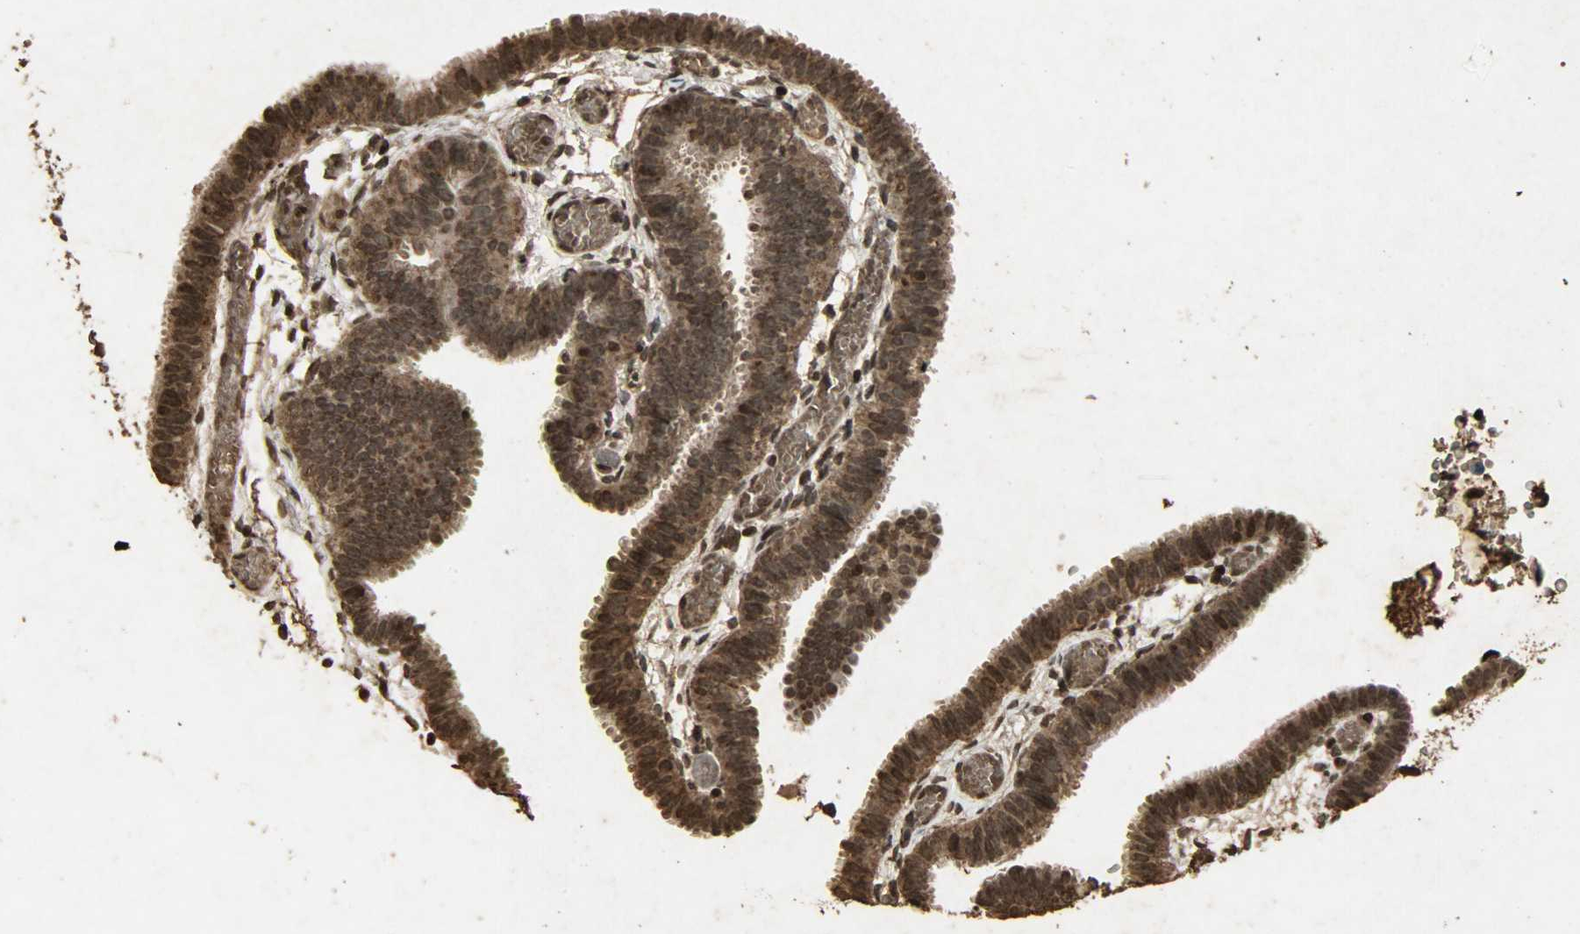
{"staining": {"intensity": "strong", "quantity": ">75%", "location": "cytoplasmic/membranous,nuclear"}, "tissue": "fallopian tube", "cell_type": "Glandular cells", "image_type": "normal", "snomed": [{"axis": "morphology", "description": "Normal tissue, NOS"}, {"axis": "topography", "description": "Fallopian tube"}], "caption": "Immunohistochemistry (IHC) (DAB (3,3'-diaminobenzidine)) staining of unremarkable fallopian tube shows strong cytoplasmic/membranous,nuclear protein staining in approximately >75% of glandular cells.", "gene": "PPP3R1", "patient": {"sex": "female", "age": 29}}